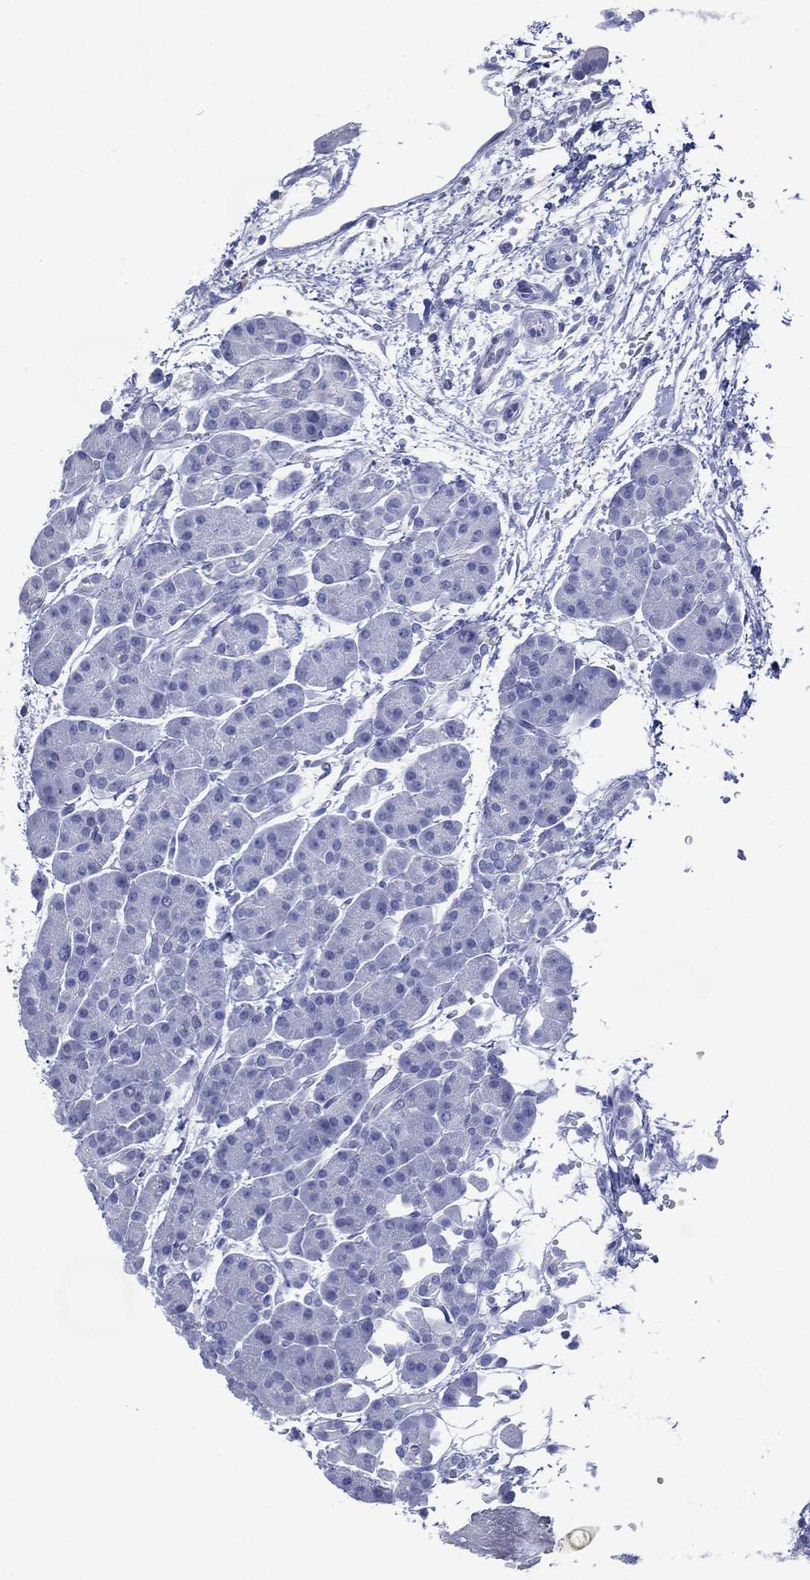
{"staining": {"intensity": "negative", "quantity": "none", "location": "none"}, "tissue": "pancreas", "cell_type": "Exocrine glandular cells", "image_type": "normal", "snomed": [{"axis": "morphology", "description": "Normal tissue, NOS"}, {"axis": "topography", "description": "Pancreas"}], "caption": "Immunohistochemistry (IHC) image of unremarkable pancreas: human pancreas stained with DAB demonstrates no significant protein expression in exocrine glandular cells. Nuclei are stained in blue.", "gene": "TMEM247", "patient": {"sex": "female", "age": 63}}